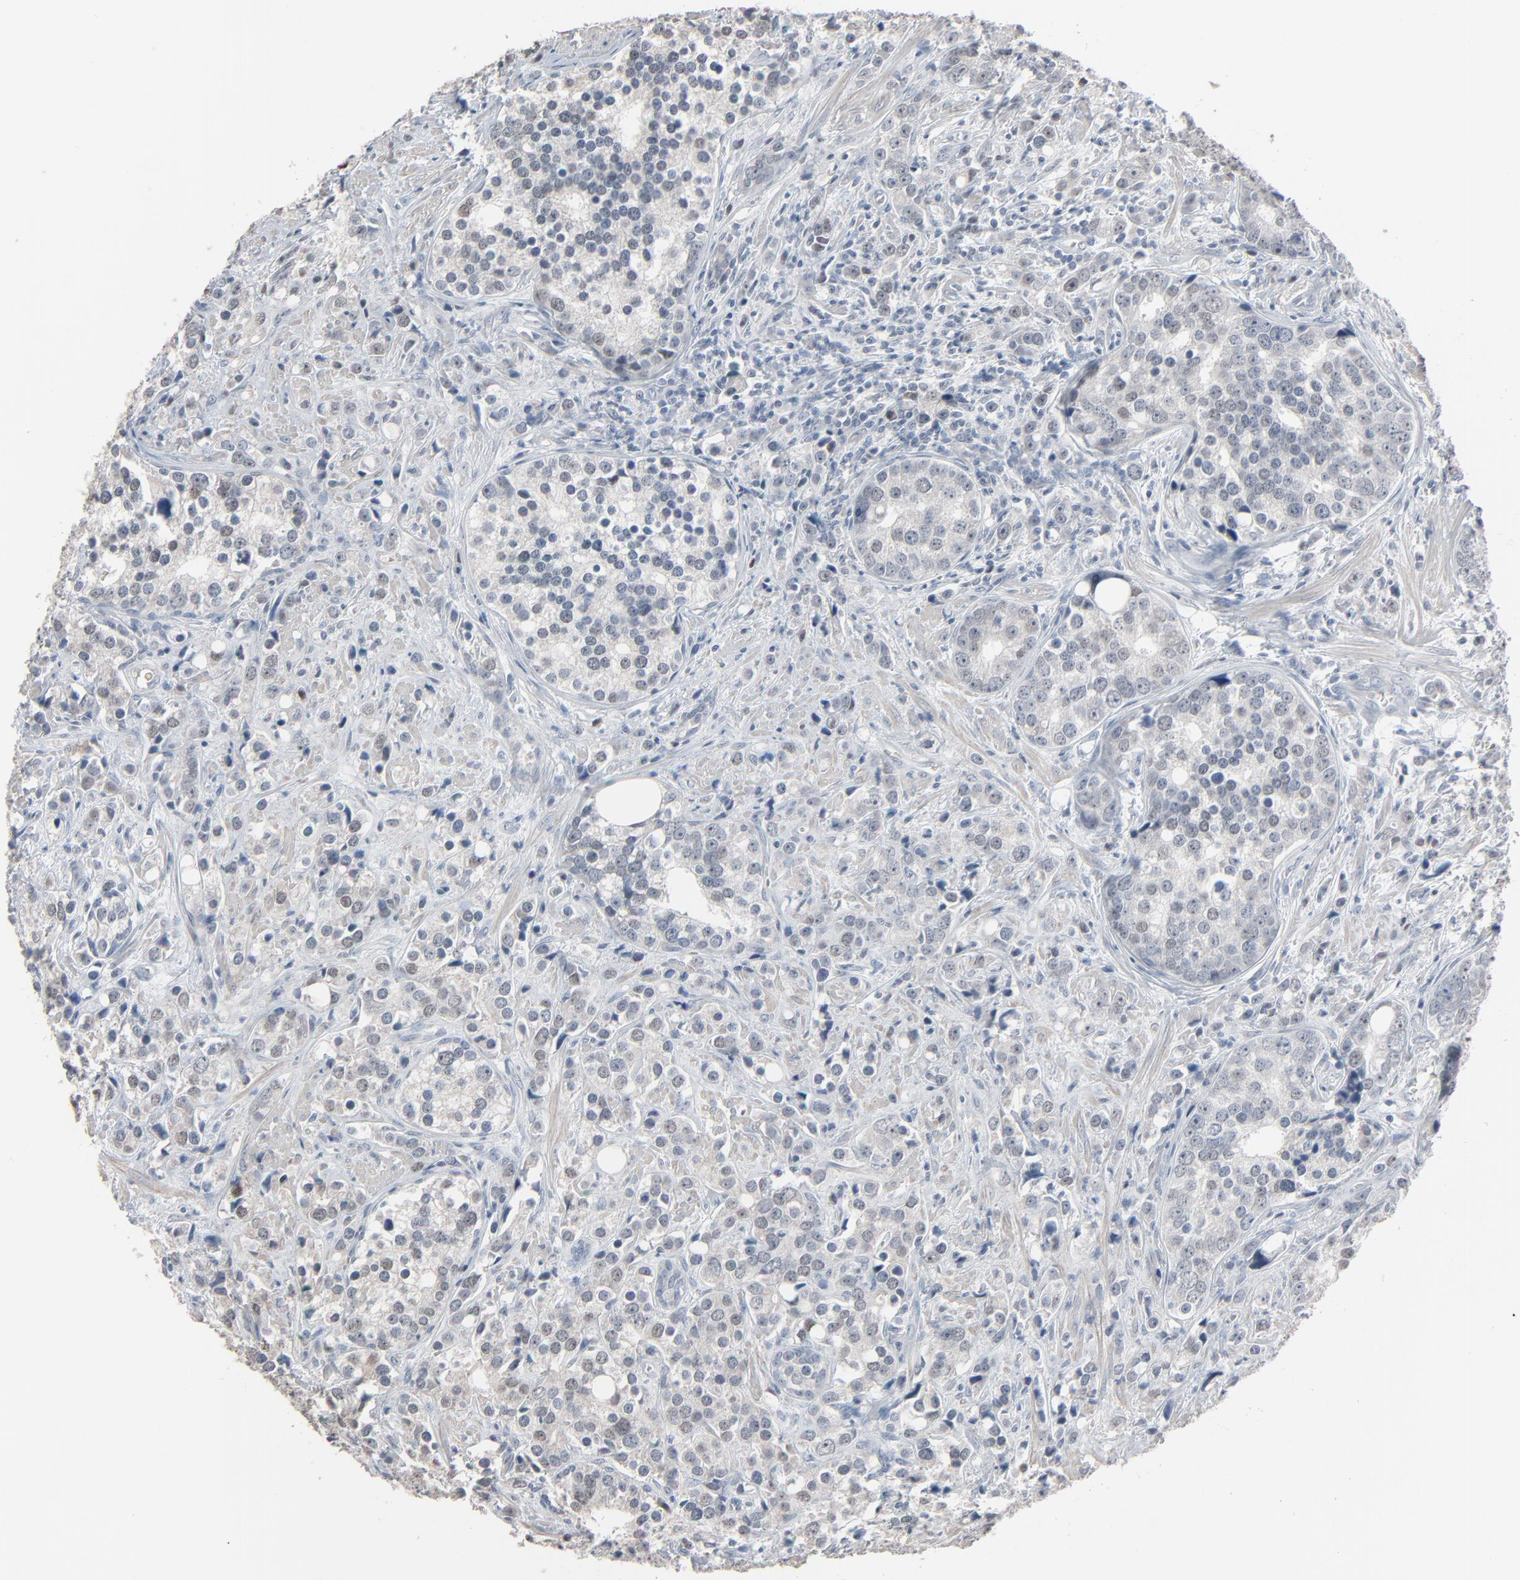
{"staining": {"intensity": "weak", "quantity": "<25%", "location": "nuclear"}, "tissue": "prostate cancer", "cell_type": "Tumor cells", "image_type": "cancer", "snomed": [{"axis": "morphology", "description": "Adenocarcinoma, High grade"}, {"axis": "topography", "description": "Prostate"}], "caption": "This is a micrograph of immunohistochemistry staining of adenocarcinoma (high-grade) (prostate), which shows no staining in tumor cells. (DAB (3,3'-diaminobenzidine) IHC with hematoxylin counter stain).", "gene": "SAGE1", "patient": {"sex": "male", "age": 71}}